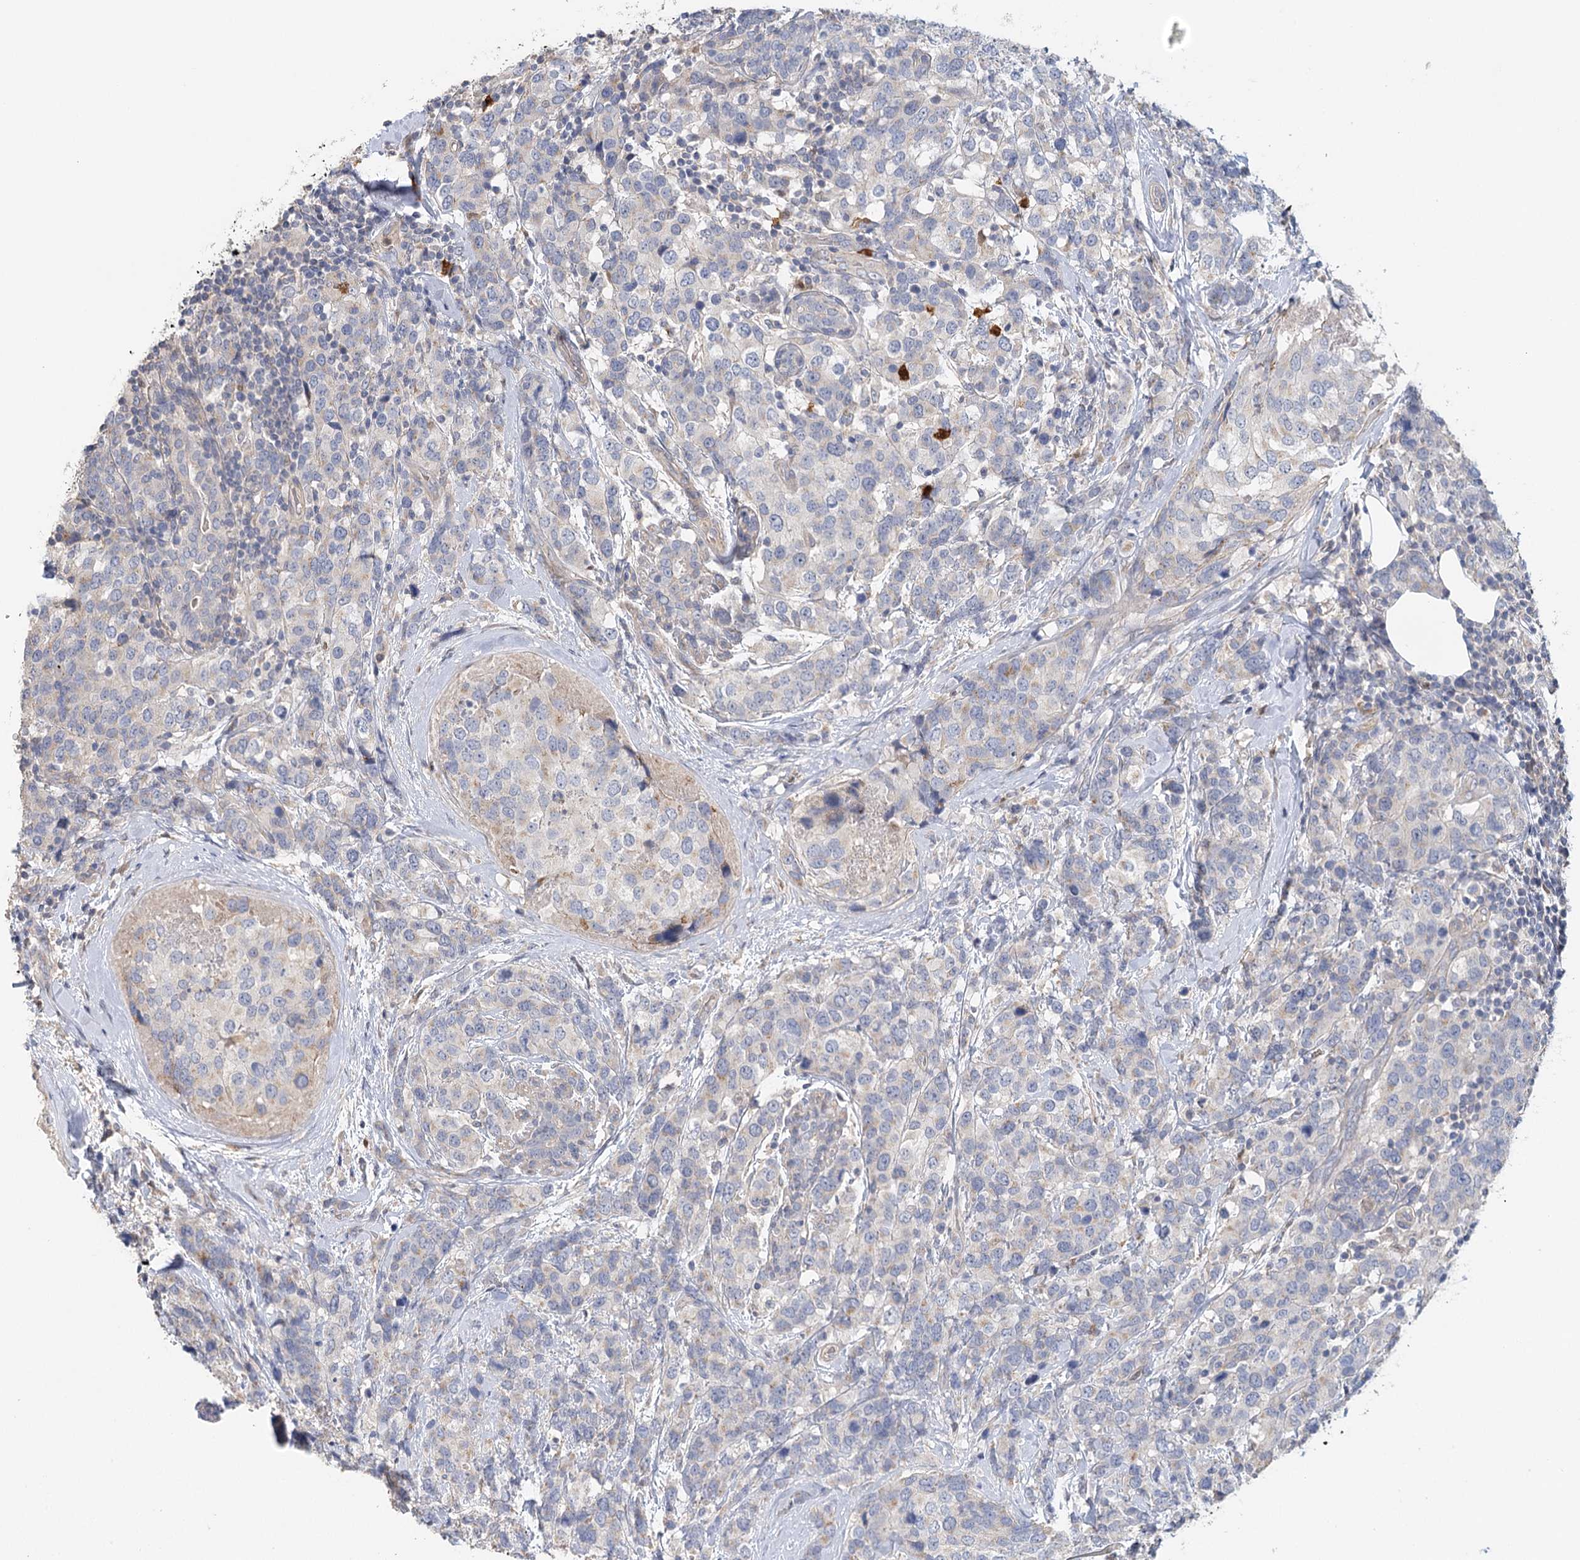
{"staining": {"intensity": "negative", "quantity": "none", "location": "none"}, "tissue": "breast cancer", "cell_type": "Tumor cells", "image_type": "cancer", "snomed": [{"axis": "morphology", "description": "Lobular carcinoma"}, {"axis": "topography", "description": "Breast"}], "caption": "A photomicrograph of breast cancer (lobular carcinoma) stained for a protein exhibits no brown staining in tumor cells.", "gene": "EPB41L5", "patient": {"sex": "female", "age": 59}}